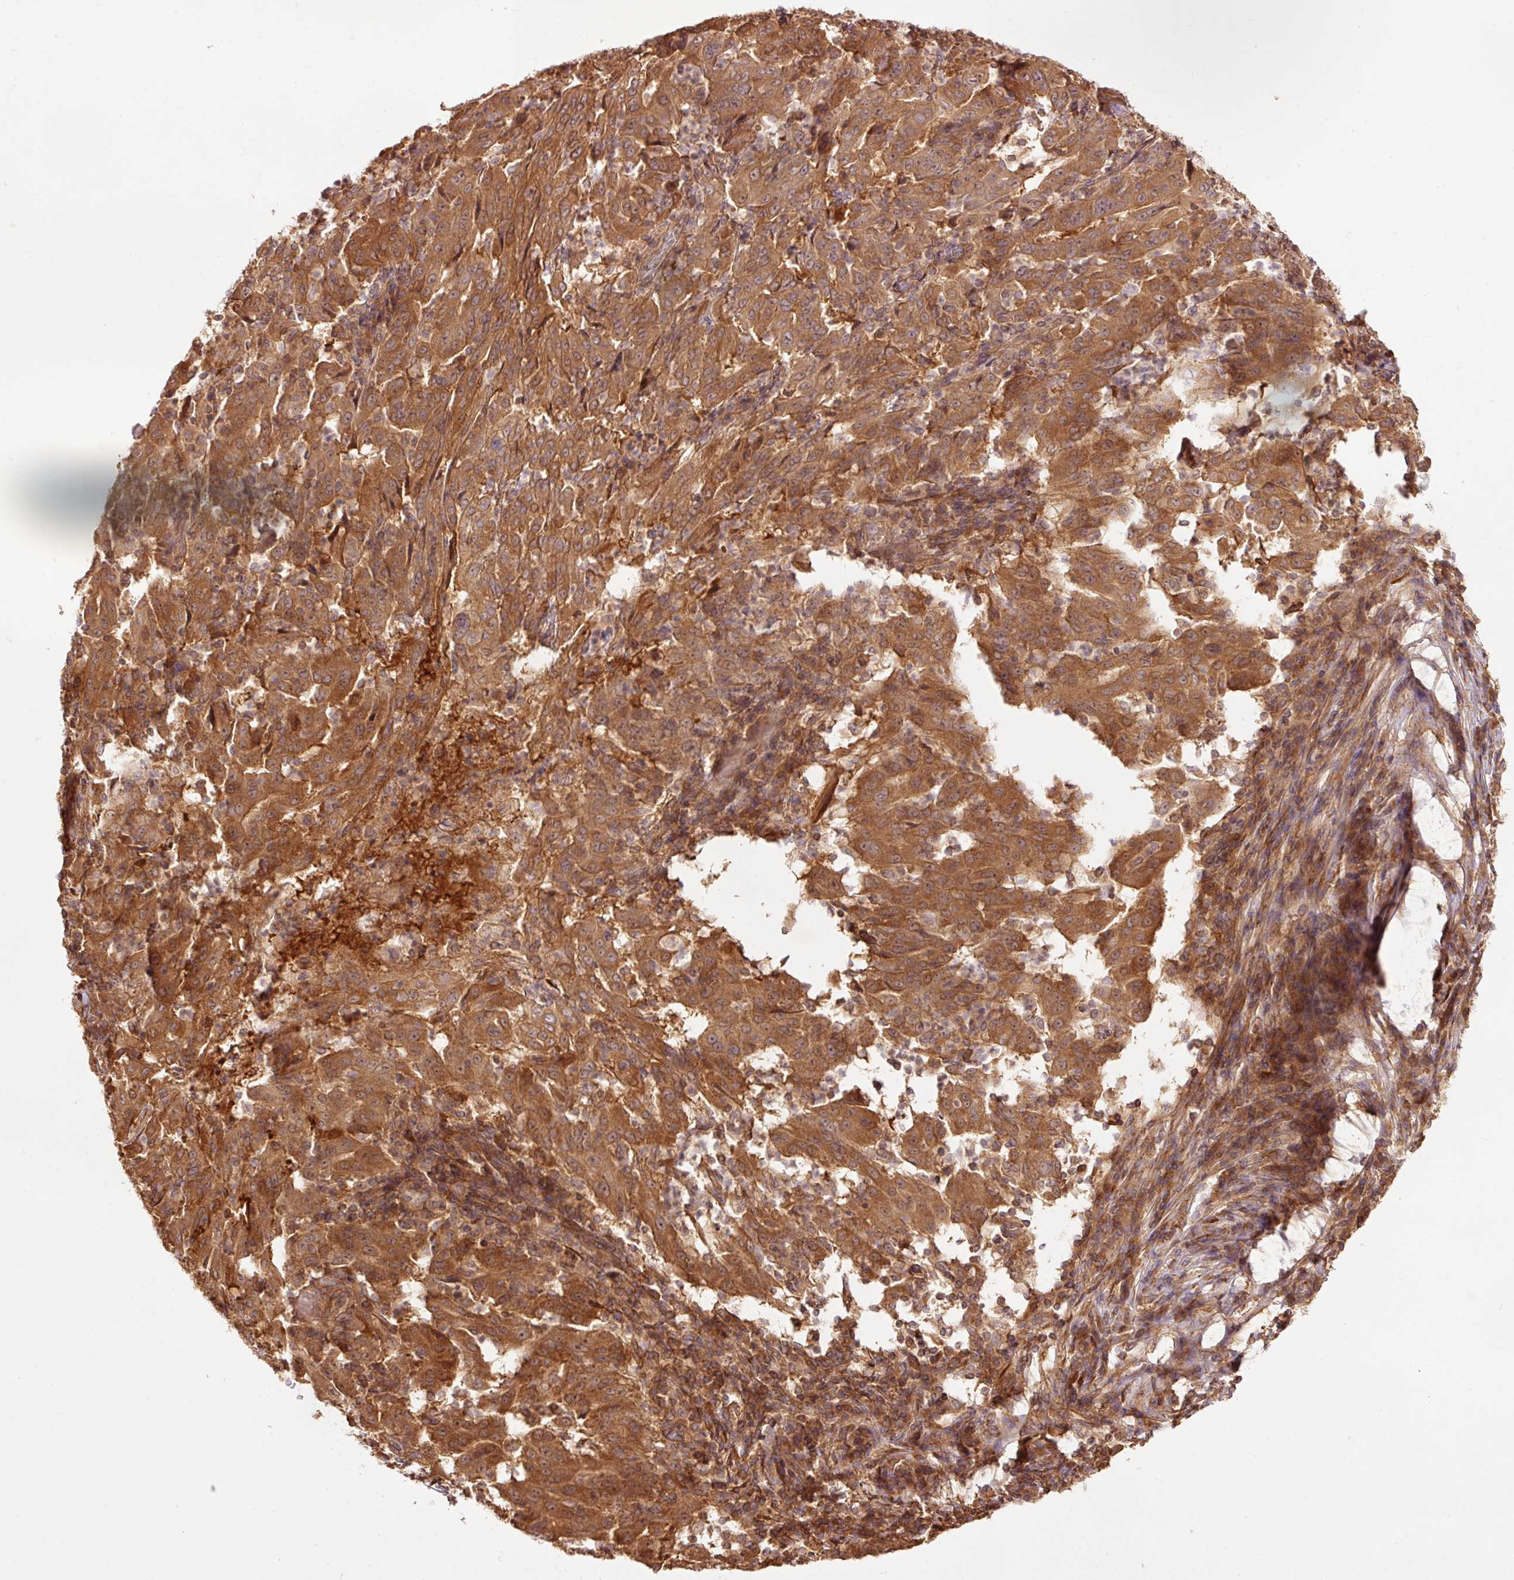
{"staining": {"intensity": "moderate", "quantity": ">75%", "location": "cytoplasmic/membranous"}, "tissue": "pancreatic cancer", "cell_type": "Tumor cells", "image_type": "cancer", "snomed": [{"axis": "morphology", "description": "Adenocarcinoma, NOS"}, {"axis": "topography", "description": "Pancreas"}], "caption": "The photomicrograph shows immunohistochemical staining of pancreatic cancer (adenocarcinoma). There is moderate cytoplasmic/membranous staining is present in approximately >75% of tumor cells. (Brightfield microscopy of DAB IHC at high magnification).", "gene": "PDAP1", "patient": {"sex": "male", "age": 63}}